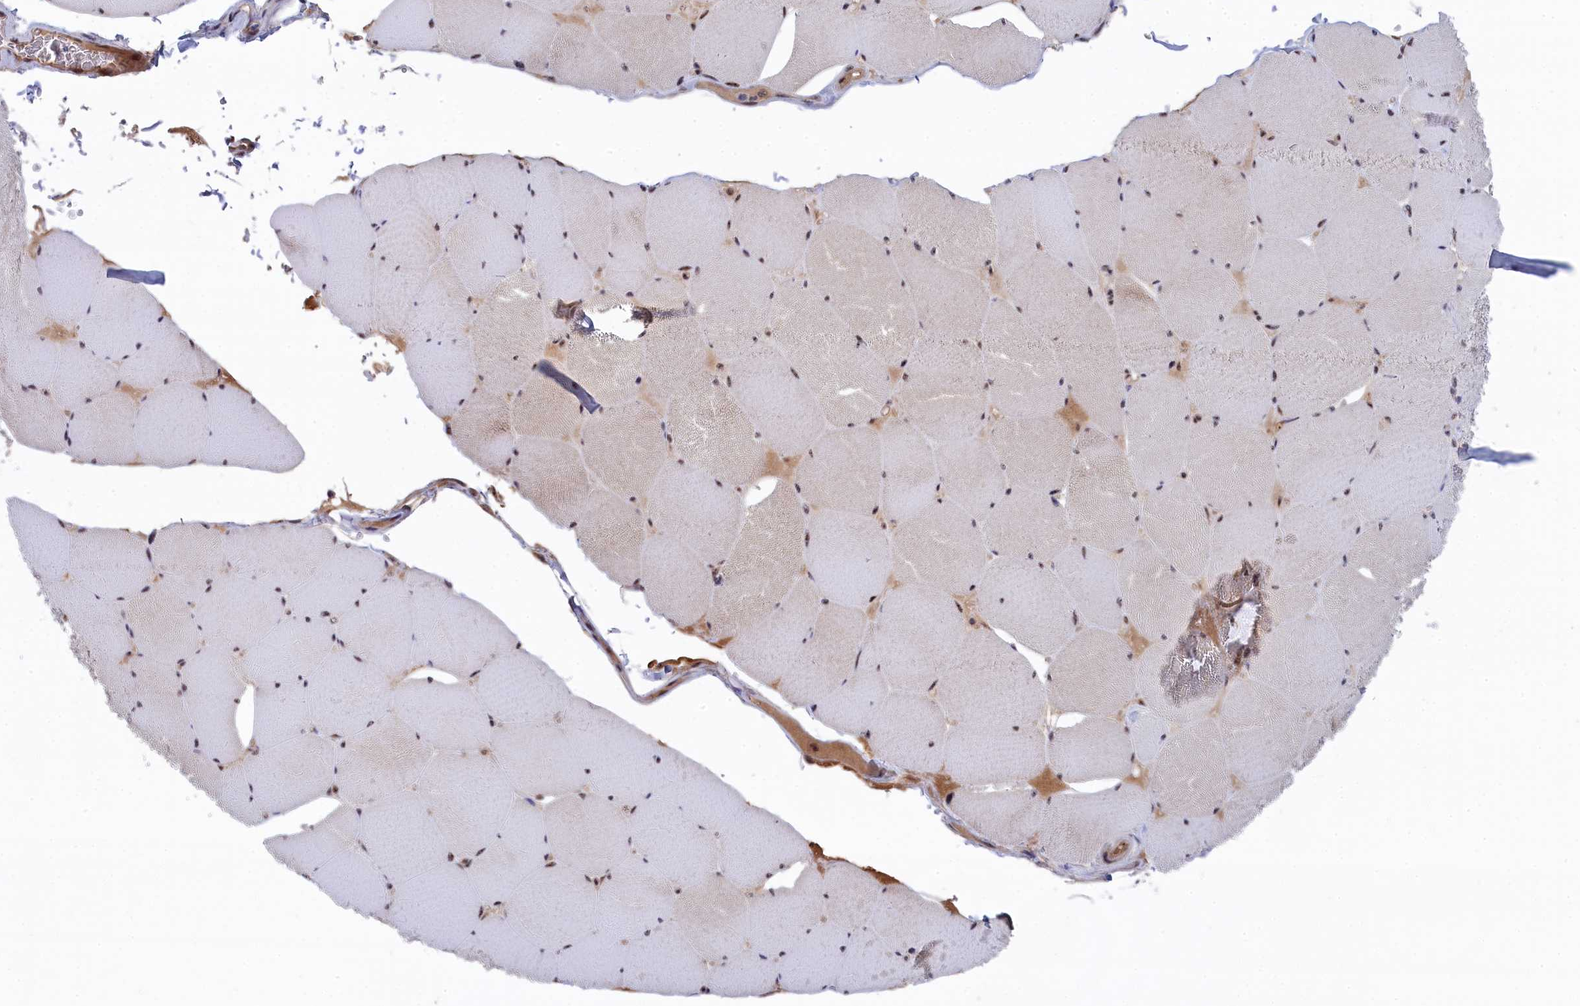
{"staining": {"intensity": "moderate", "quantity": "25%-75%", "location": "nuclear"}, "tissue": "skeletal muscle", "cell_type": "Myocytes", "image_type": "normal", "snomed": [{"axis": "morphology", "description": "Normal tissue, NOS"}, {"axis": "topography", "description": "Skeletal muscle"}, {"axis": "topography", "description": "Head-Neck"}], "caption": "This is a photomicrograph of IHC staining of unremarkable skeletal muscle, which shows moderate positivity in the nuclear of myocytes.", "gene": "TAB1", "patient": {"sex": "male", "age": 66}}